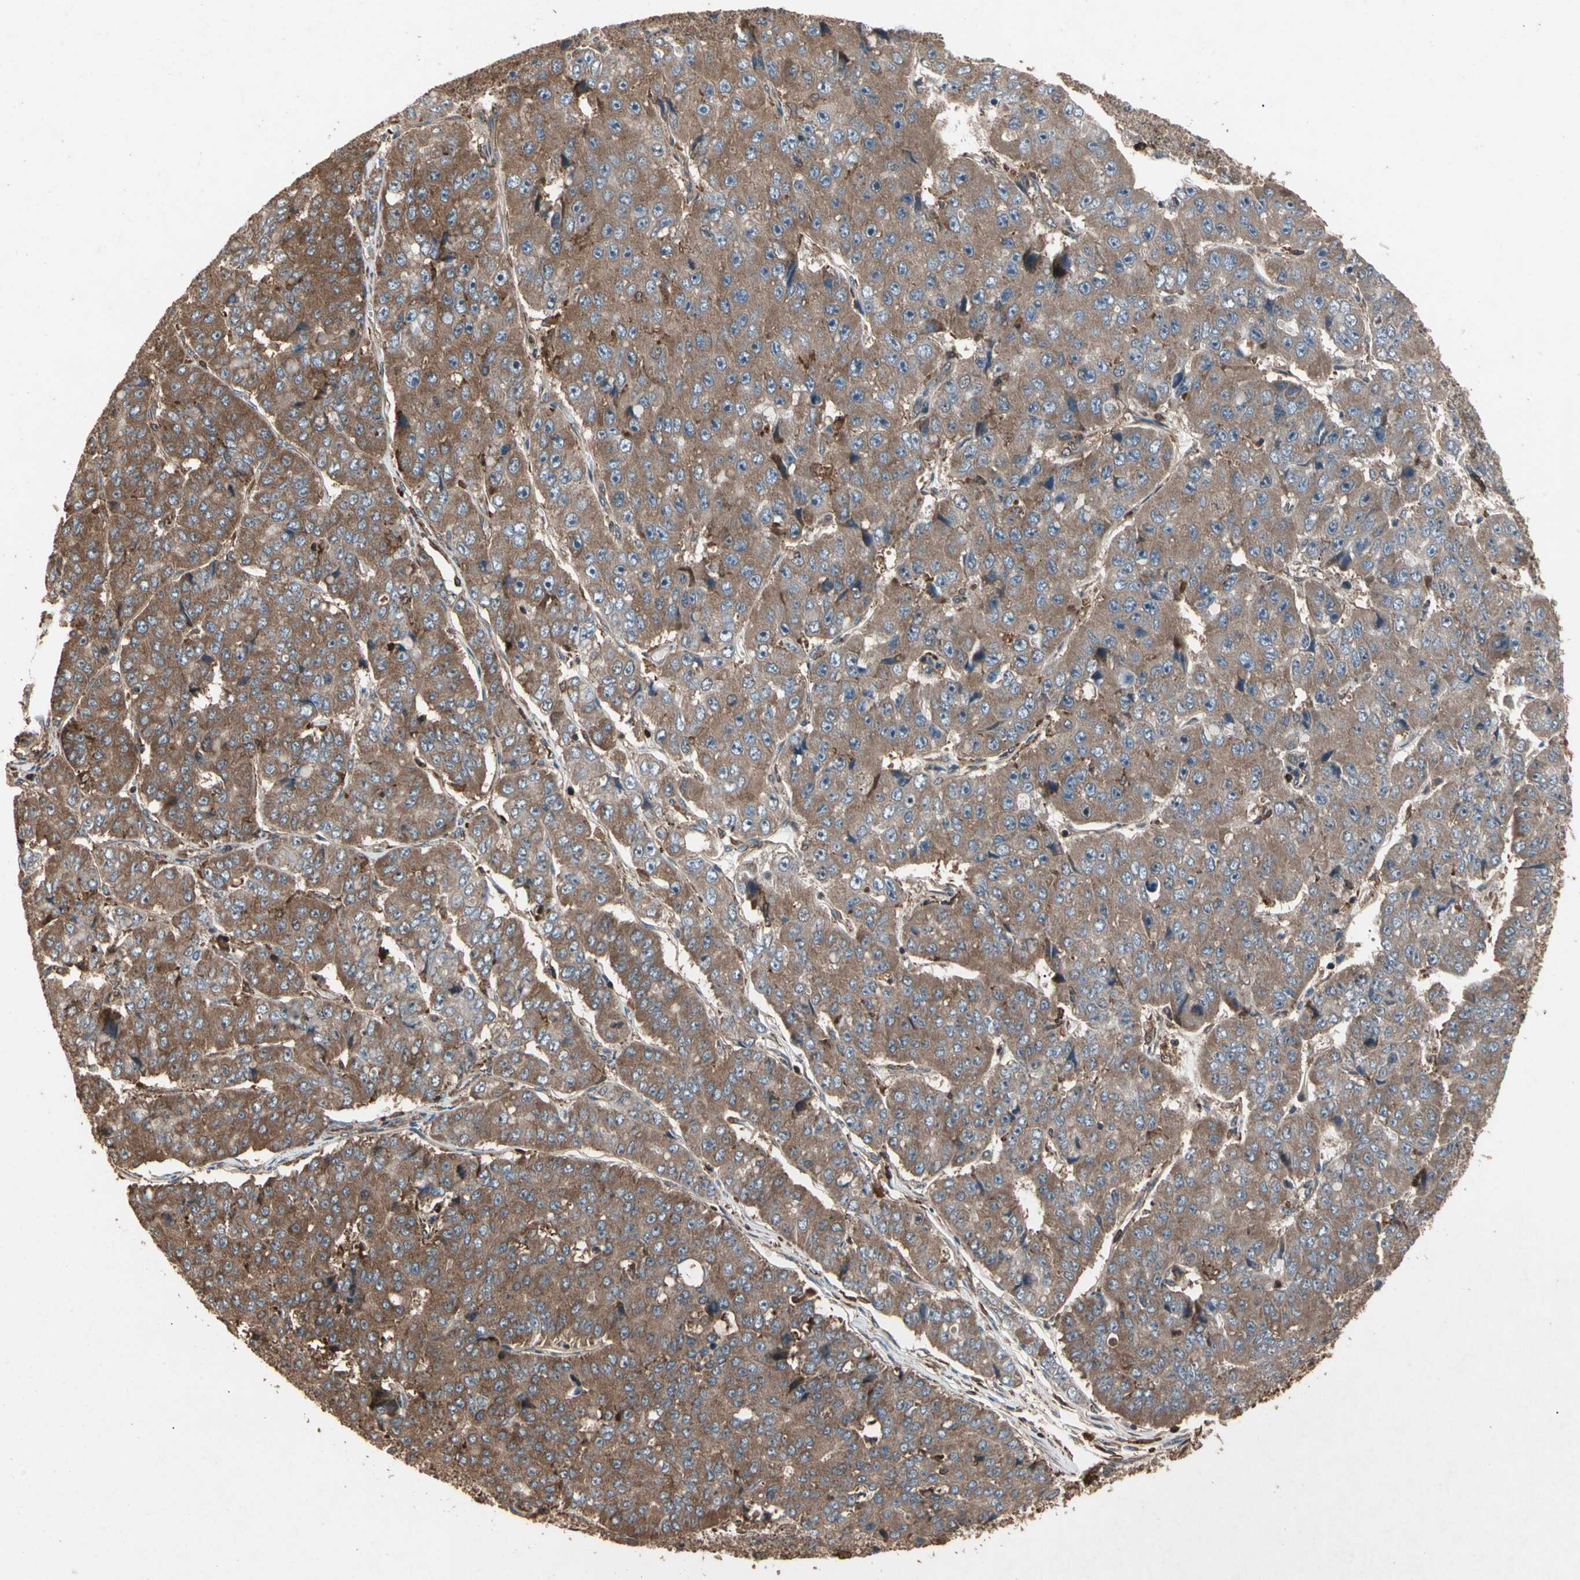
{"staining": {"intensity": "moderate", "quantity": ">75%", "location": "cytoplasmic/membranous"}, "tissue": "pancreatic cancer", "cell_type": "Tumor cells", "image_type": "cancer", "snomed": [{"axis": "morphology", "description": "Adenocarcinoma, NOS"}, {"axis": "topography", "description": "Pancreas"}], "caption": "Human pancreatic cancer (adenocarcinoma) stained with a brown dye displays moderate cytoplasmic/membranous positive positivity in about >75% of tumor cells.", "gene": "AGBL2", "patient": {"sex": "male", "age": 50}}